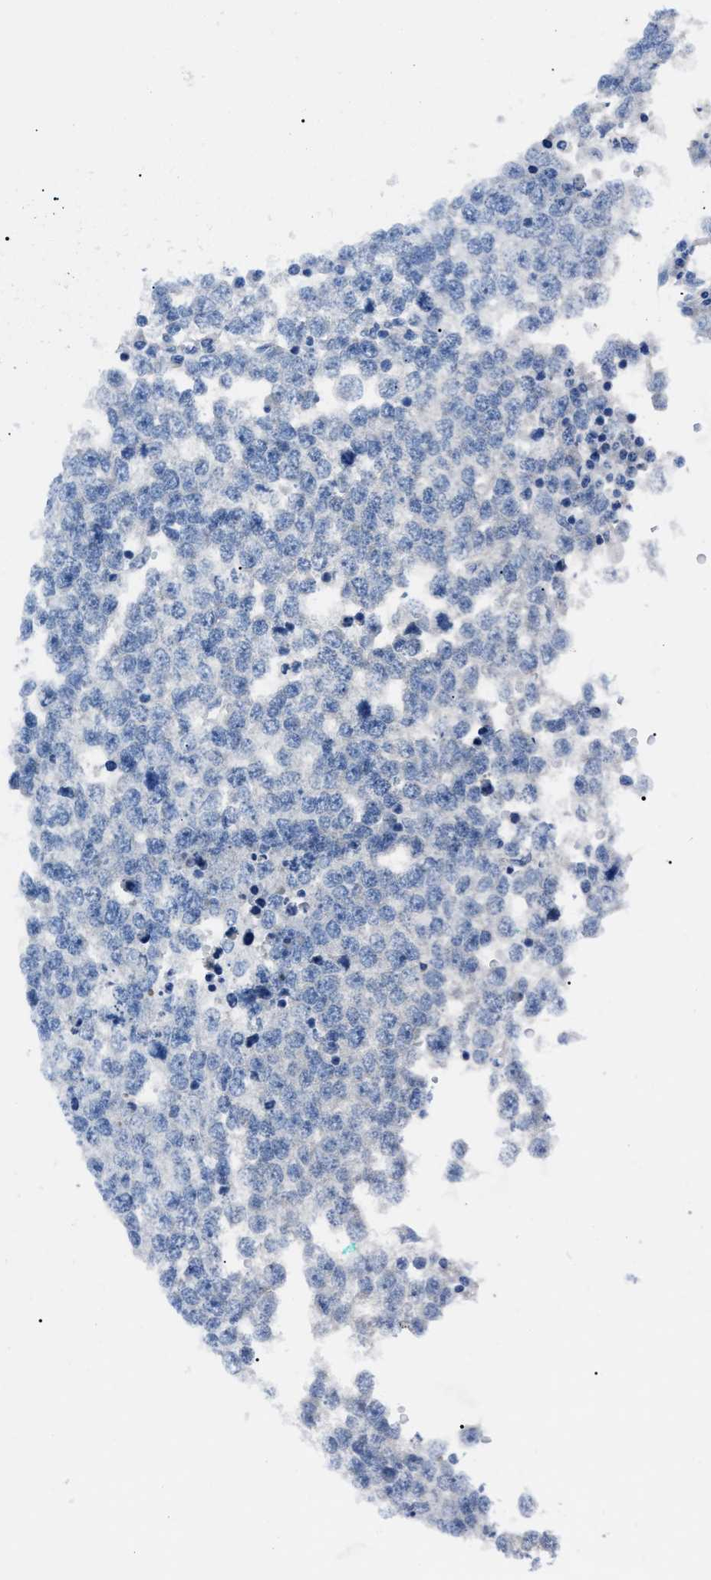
{"staining": {"intensity": "negative", "quantity": "none", "location": "none"}, "tissue": "testis cancer", "cell_type": "Tumor cells", "image_type": "cancer", "snomed": [{"axis": "morphology", "description": "Seminoma, NOS"}, {"axis": "topography", "description": "Testis"}], "caption": "Testis cancer (seminoma) stained for a protein using IHC displays no positivity tumor cells.", "gene": "LRWD1", "patient": {"sex": "male", "age": 65}}